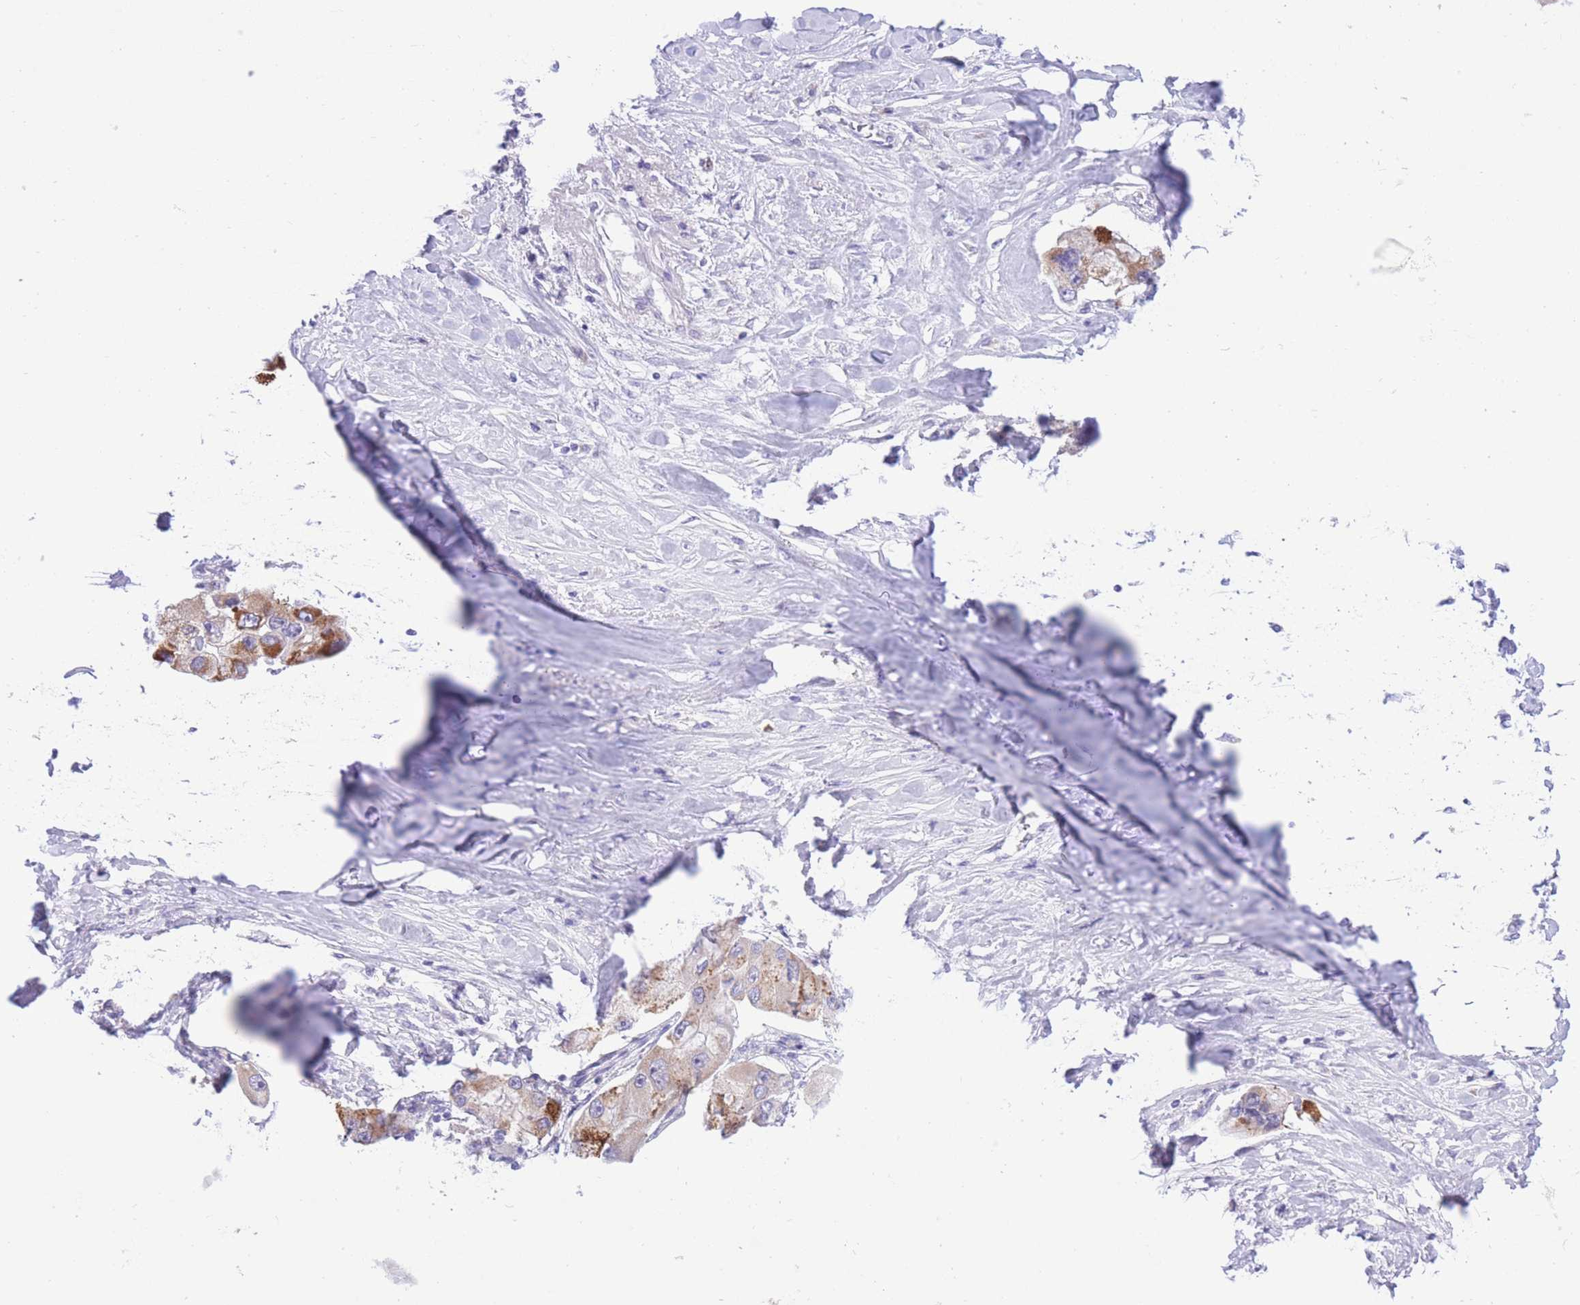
{"staining": {"intensity": "moderate", "quantity": "<25%", "location": "cytoplasmic/membranous"}, "tissue": "lung cancer", "cell_type": "Tumor cells", "image_type": "cancer", "snomed": [{"axis": "morphology", "description": "Adenocarcinoma, NOS"}, {"axis": "topography", "description": "Lung"}], "caption": "Immunohistochemistry (IHC) histopathology image of lung adenocarcinoma stained for a protein (brown), which reveals low levels of moderate cytoplasmic/membranous expression in approximately <25% of tumor cells.", "gene": "RPL39L", "patient": {"sex": "female", "age": 54}}